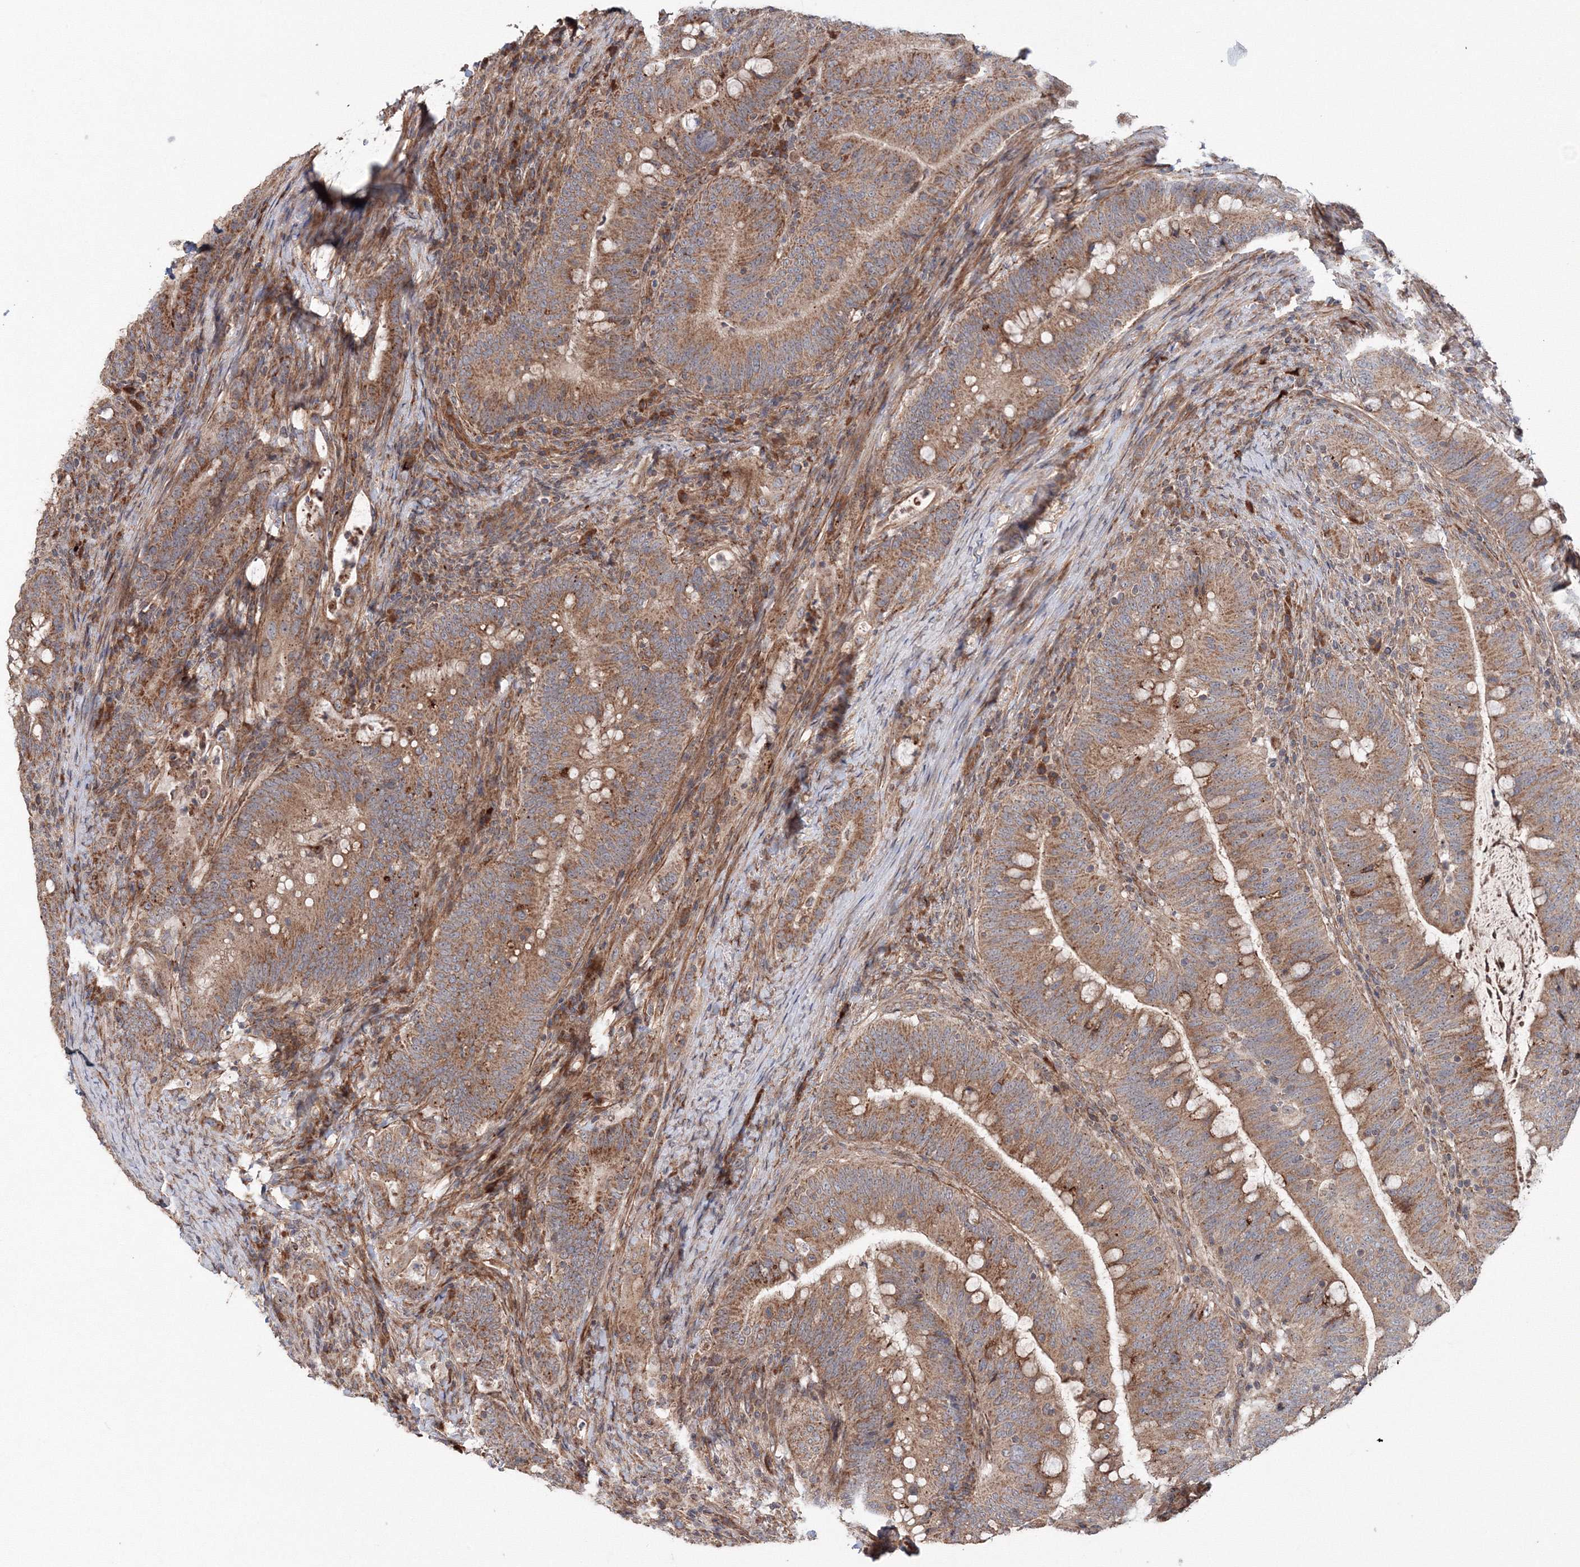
{"staining": {"intensity": "moderate", "quantity": ">75%", "location": "cytoplasmic/membranous"}, "tissue": "colorectal cancer", "cell_type": "Tumor cells", "image_type": "cancer", "snomed": [{"axis": "morphology", "description": "Adenocarcinoma, NOS"}, {"axis": "topography", "description": "Colon"}], "caption": "Immunohistochemical staining of colorectal cancer reveals medium levels of moderate cytoplasmic/membranous protein staining in approximately >75% of tumor cells.", "gene": "NOA1", "patient": {"sex": "female", "age": 66}}